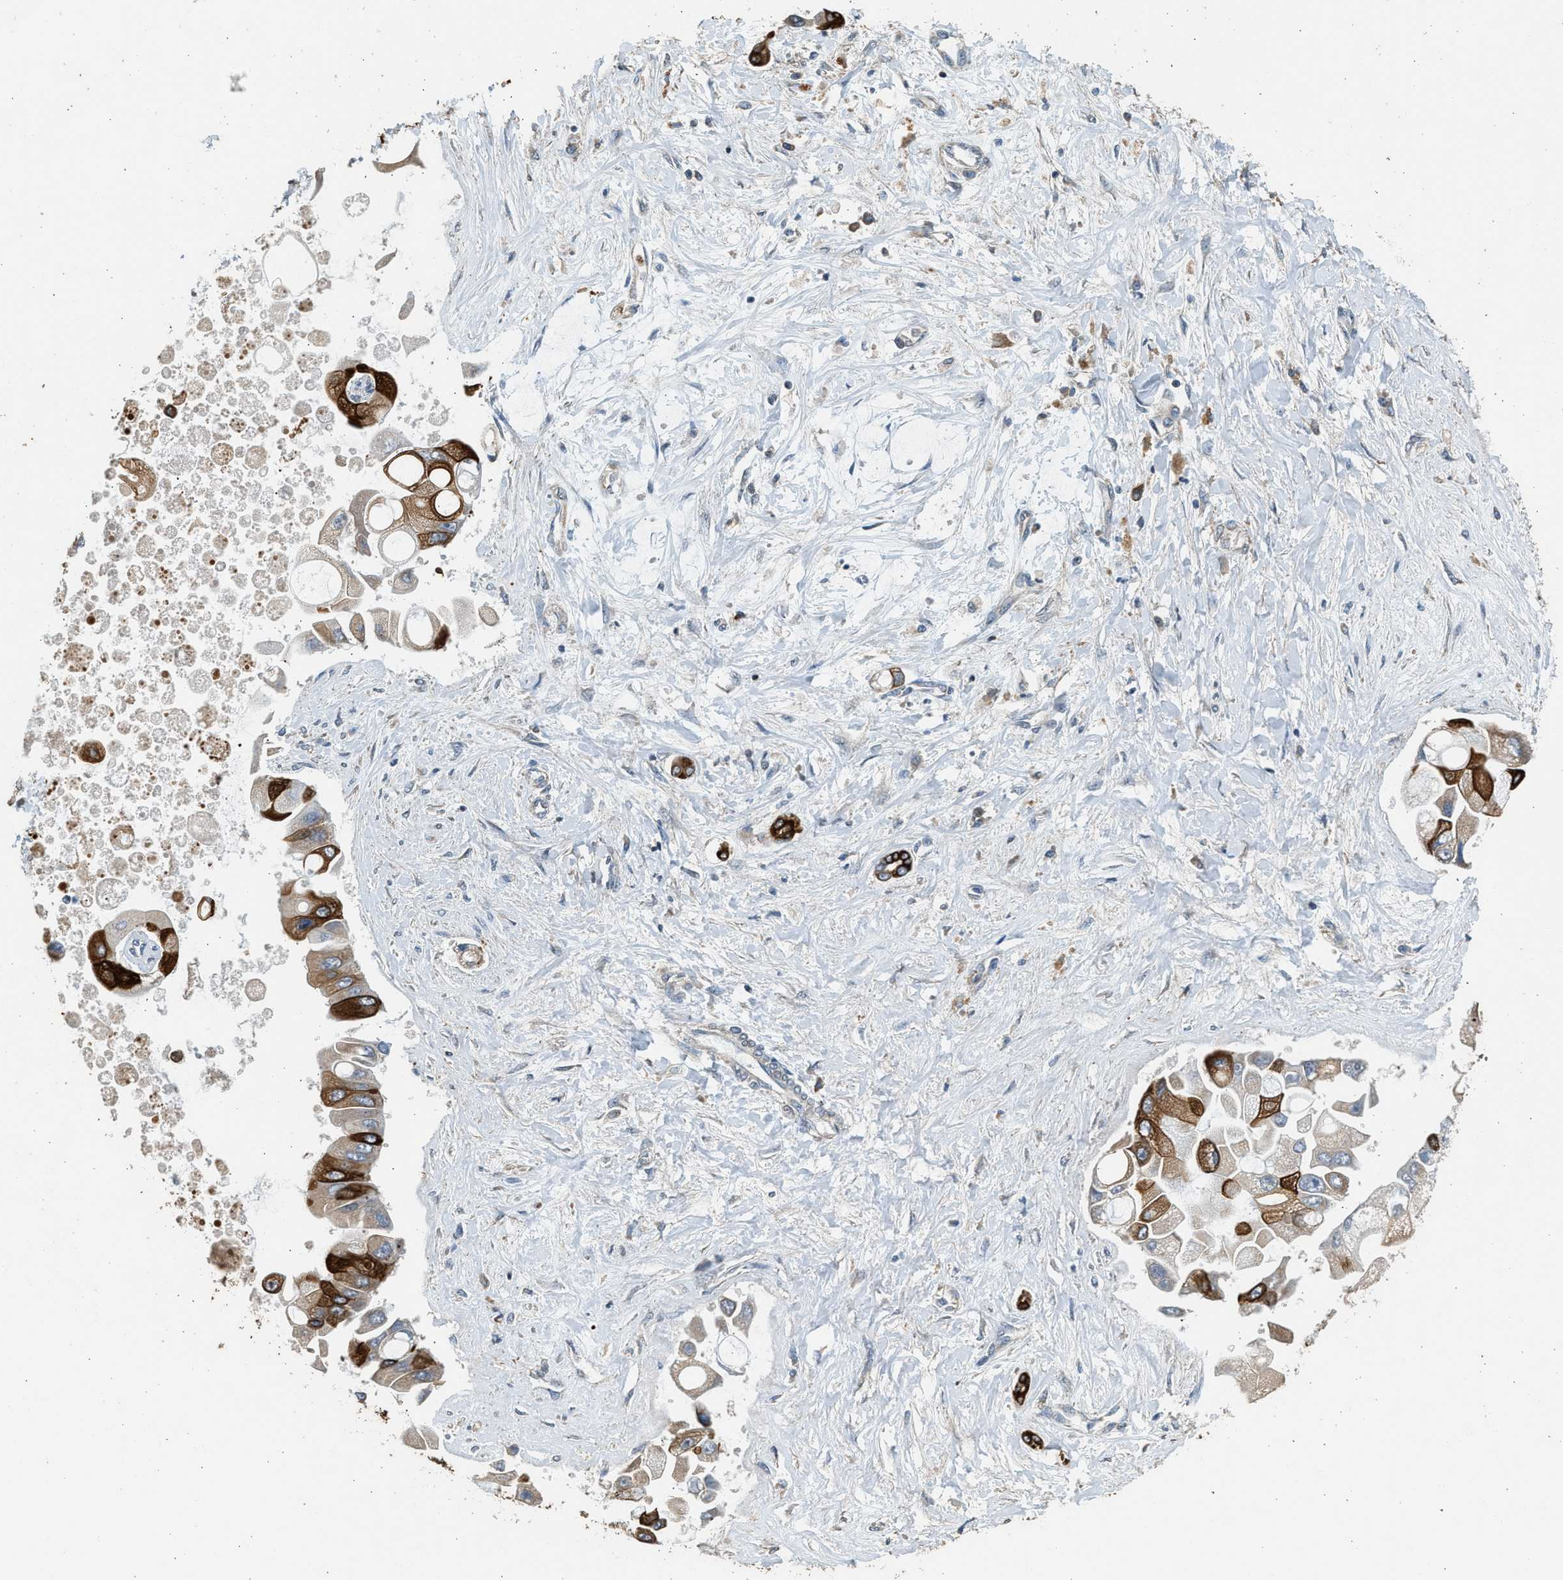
{"staining": {"intensity": "strong", "quantity": "25%-75%", "location": "cytoplasmic/membranous"}, "tissue": "liver cancer", "cell_type": "Tumor cells", "image_type": "cancer", "snomed": [{"axis": "morphology", "description": "Cholangiocarcinoma"}, {"axis": "topography", "description": "Liver"}], "caption": "A brown stain highlights strong cytoplasmic/membranous positivity of a protein in human cholangiocarcinoma (liver) tumor cells. (brown staining indicates protein expression, while blue staining denotes nuclei).", "gene": "PCLO", "patient": {"sex": "male", "age": 50}}